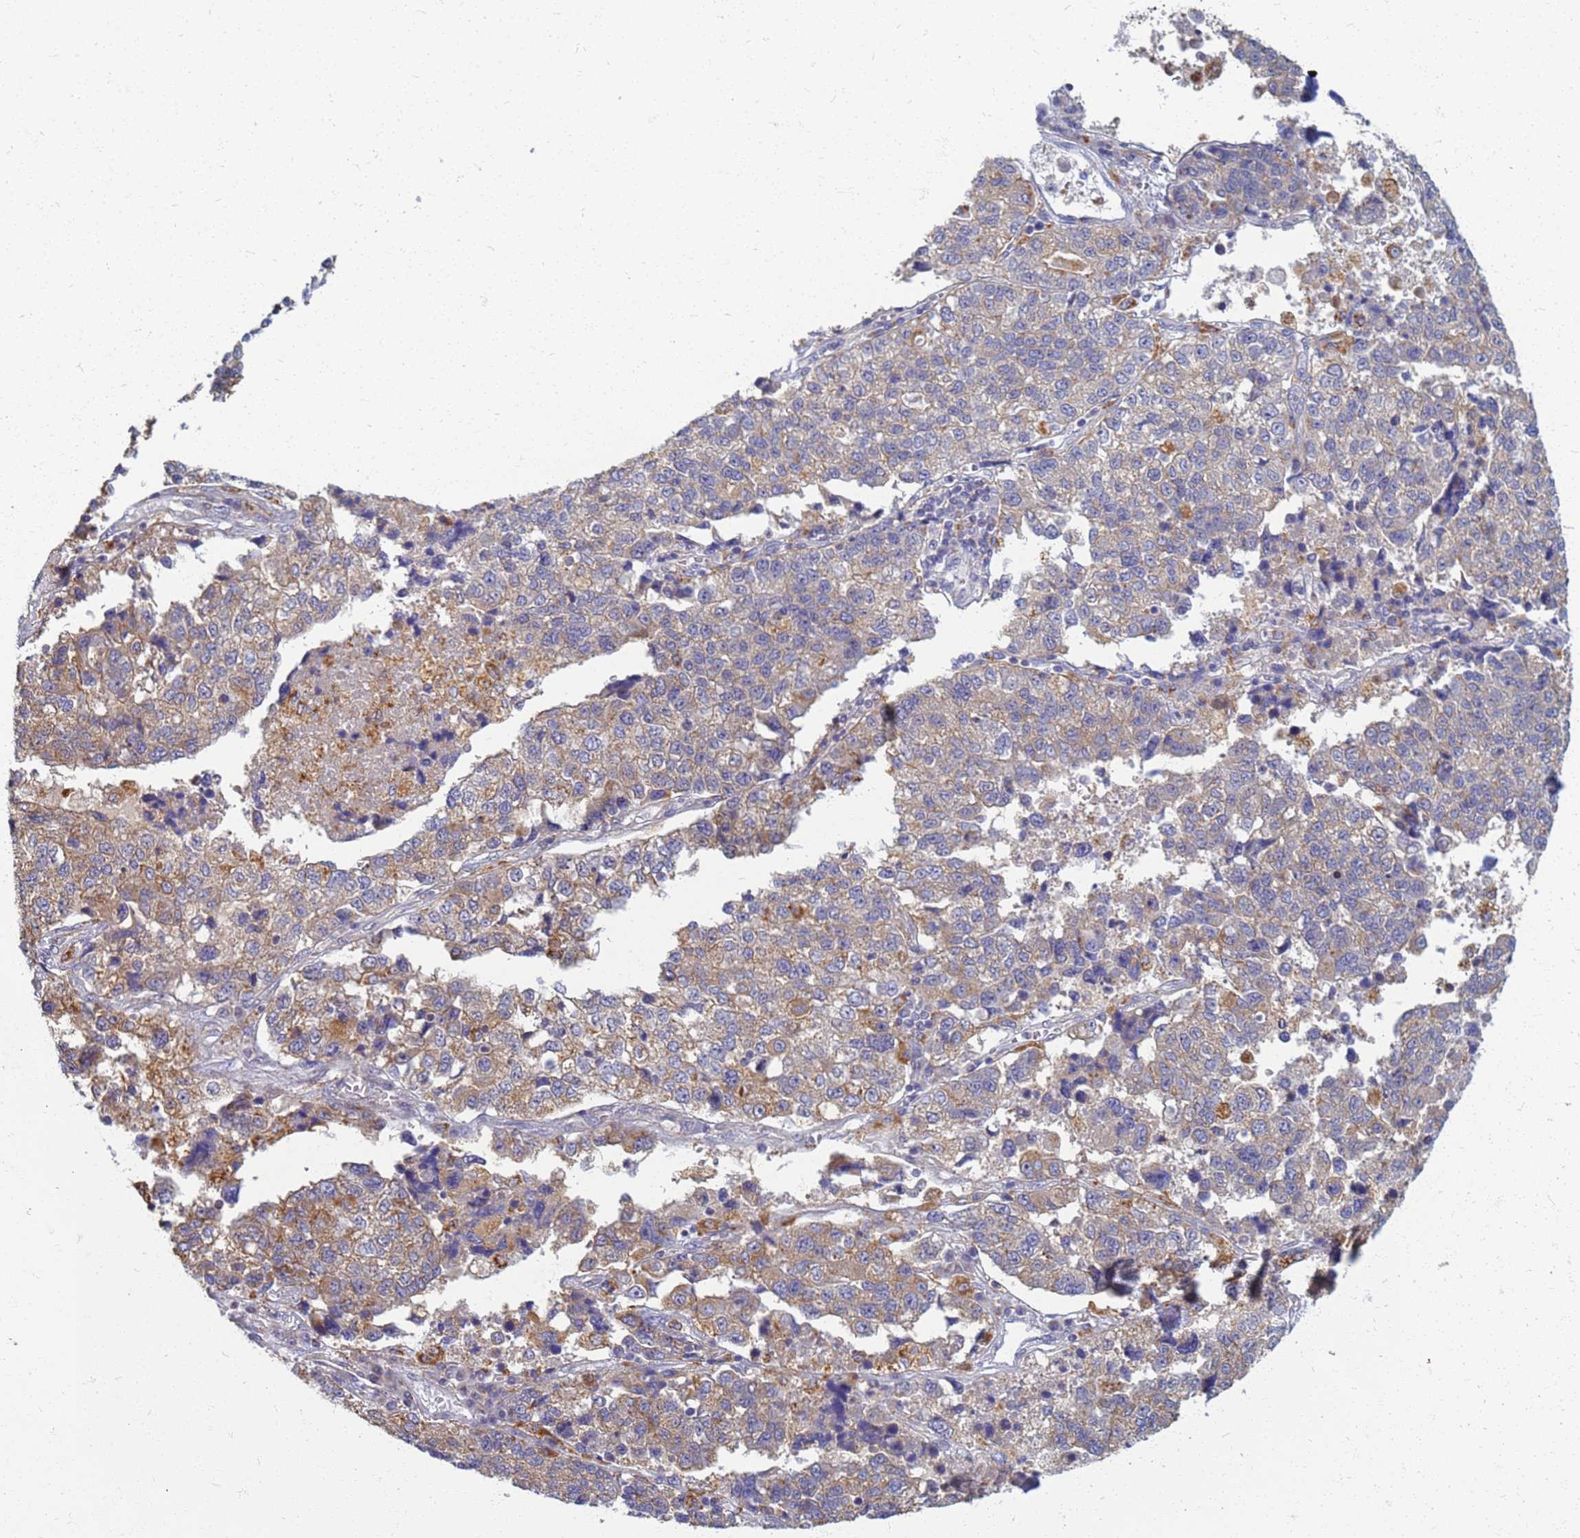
{"staining": {"intensity": "weak", "quantity": "25%-75%", "location": "cytoplasmic/membranous"}, "tissue": "lung cancer", "cell_type": "Tumor cells", "image_type": "cancer", "snomed": [{"axis": "morphology", "description": "Adenocarcinoma, NOS"}, {"axis": "topography", "description": "Lung"}], "caption": "Tumor cells display low levels of weak cytoplasmic/membranous staining in approximately 25%-75% of cells in lung adenocarcinoma. (Brightfield microscopy of DAB IHC at high magnification).", "gene": "ATP6V1E1", "patient": {"sex": "male", "age": 49}}